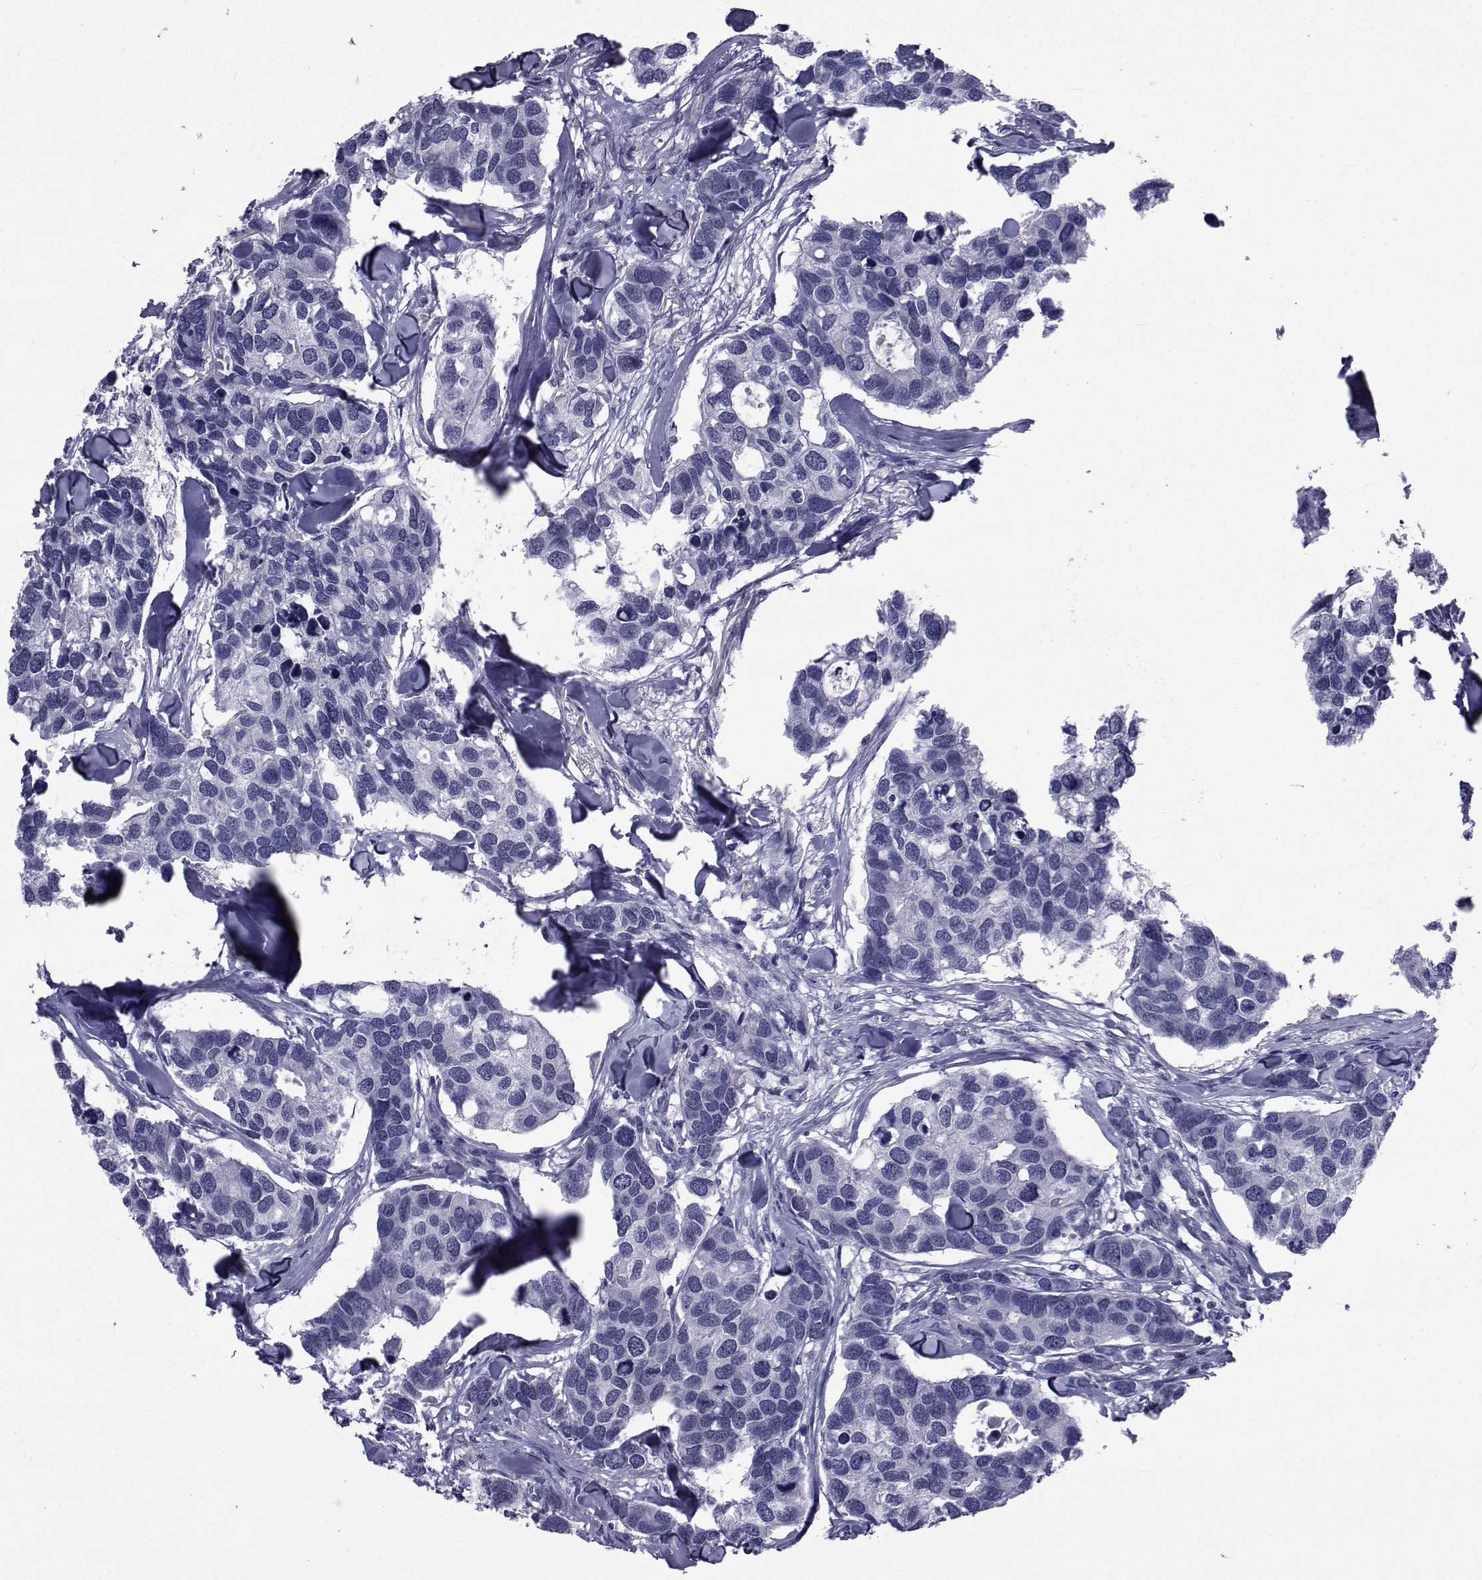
{"staining": {"intensity": "negative", "quantity": "none", "location": "none"}, "tissue": "breast cancer", "cell_type": "Tumor cells", "image_type": "cancer", "snomed": [{"axis": "morphology", "description": "Duct carcinoma"}, {"axis": "topography", "description": "Breast"}], "caption": "High power microscopy image of an IHC histopathology image of intraductal carcinoma (breast), revealing no significant expression in tumor cells. The staining is performed using DAB (3,3'-diaminobenzidine) brown chromogen with nuclei counter-stained in using hematoxylin.", "gene": "SEMA5B", "patient": {"sex": "female", "age": 83}}